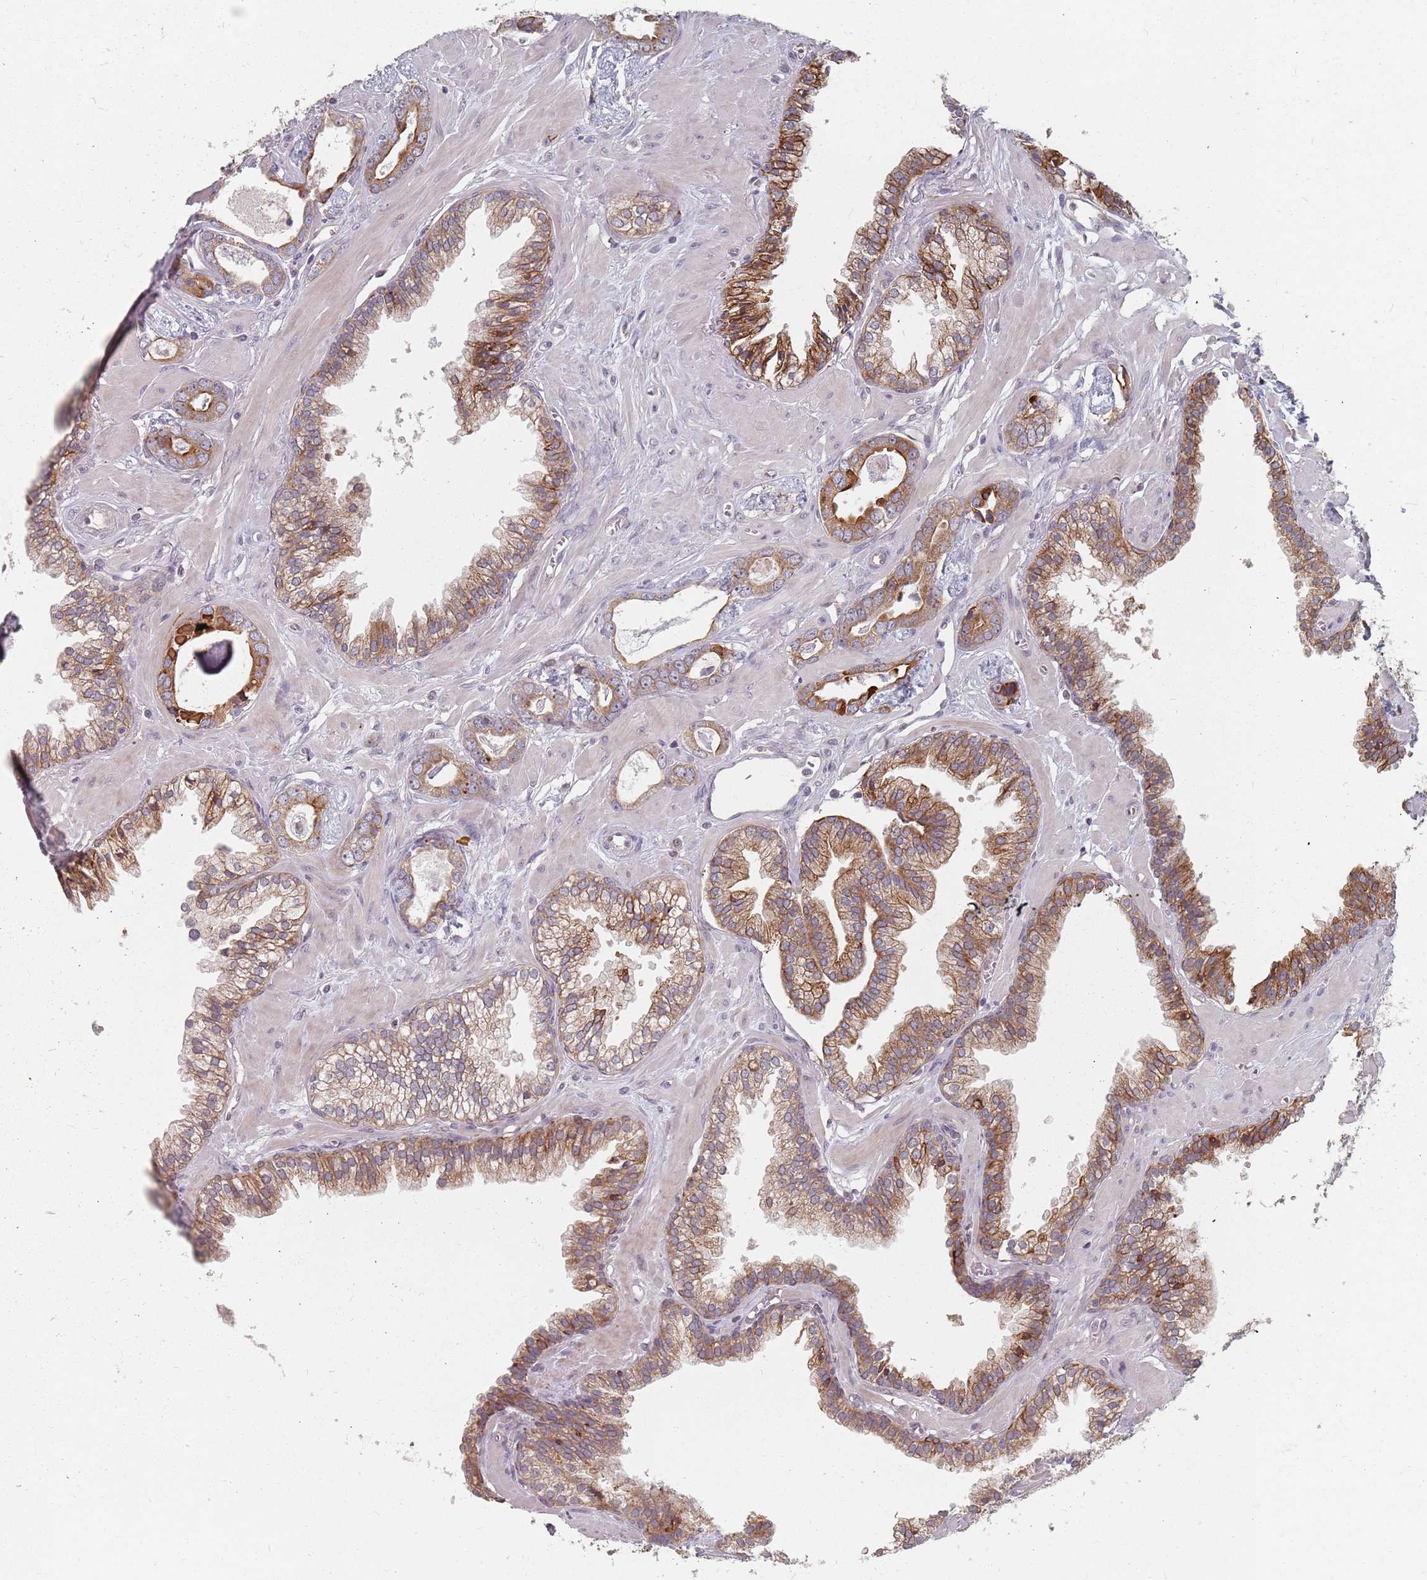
{"staining": {"intensity": "moderate", "quantity": ">75%", "location": "cytoplasmic/membranous"}, "tissue": "prostate cancer", "cell_type": "Tumor cells", "image_type": "cancer", "snomed": [{"axis": "morphology", "description": "Adenocarcinoma, Low grade"}, {"axis": "topography", "description": "Prostate"}], "caption": "Immunohistochemistry (DAB (3,3'-diaminobenzidine)) staining of human prostate cancer exhibits moderate cytoplasmic/membranous protein positivity in approximately >75% of tumor cells.", "gene": "ADAL", "patient": {"sex": "male", "age": 60}}